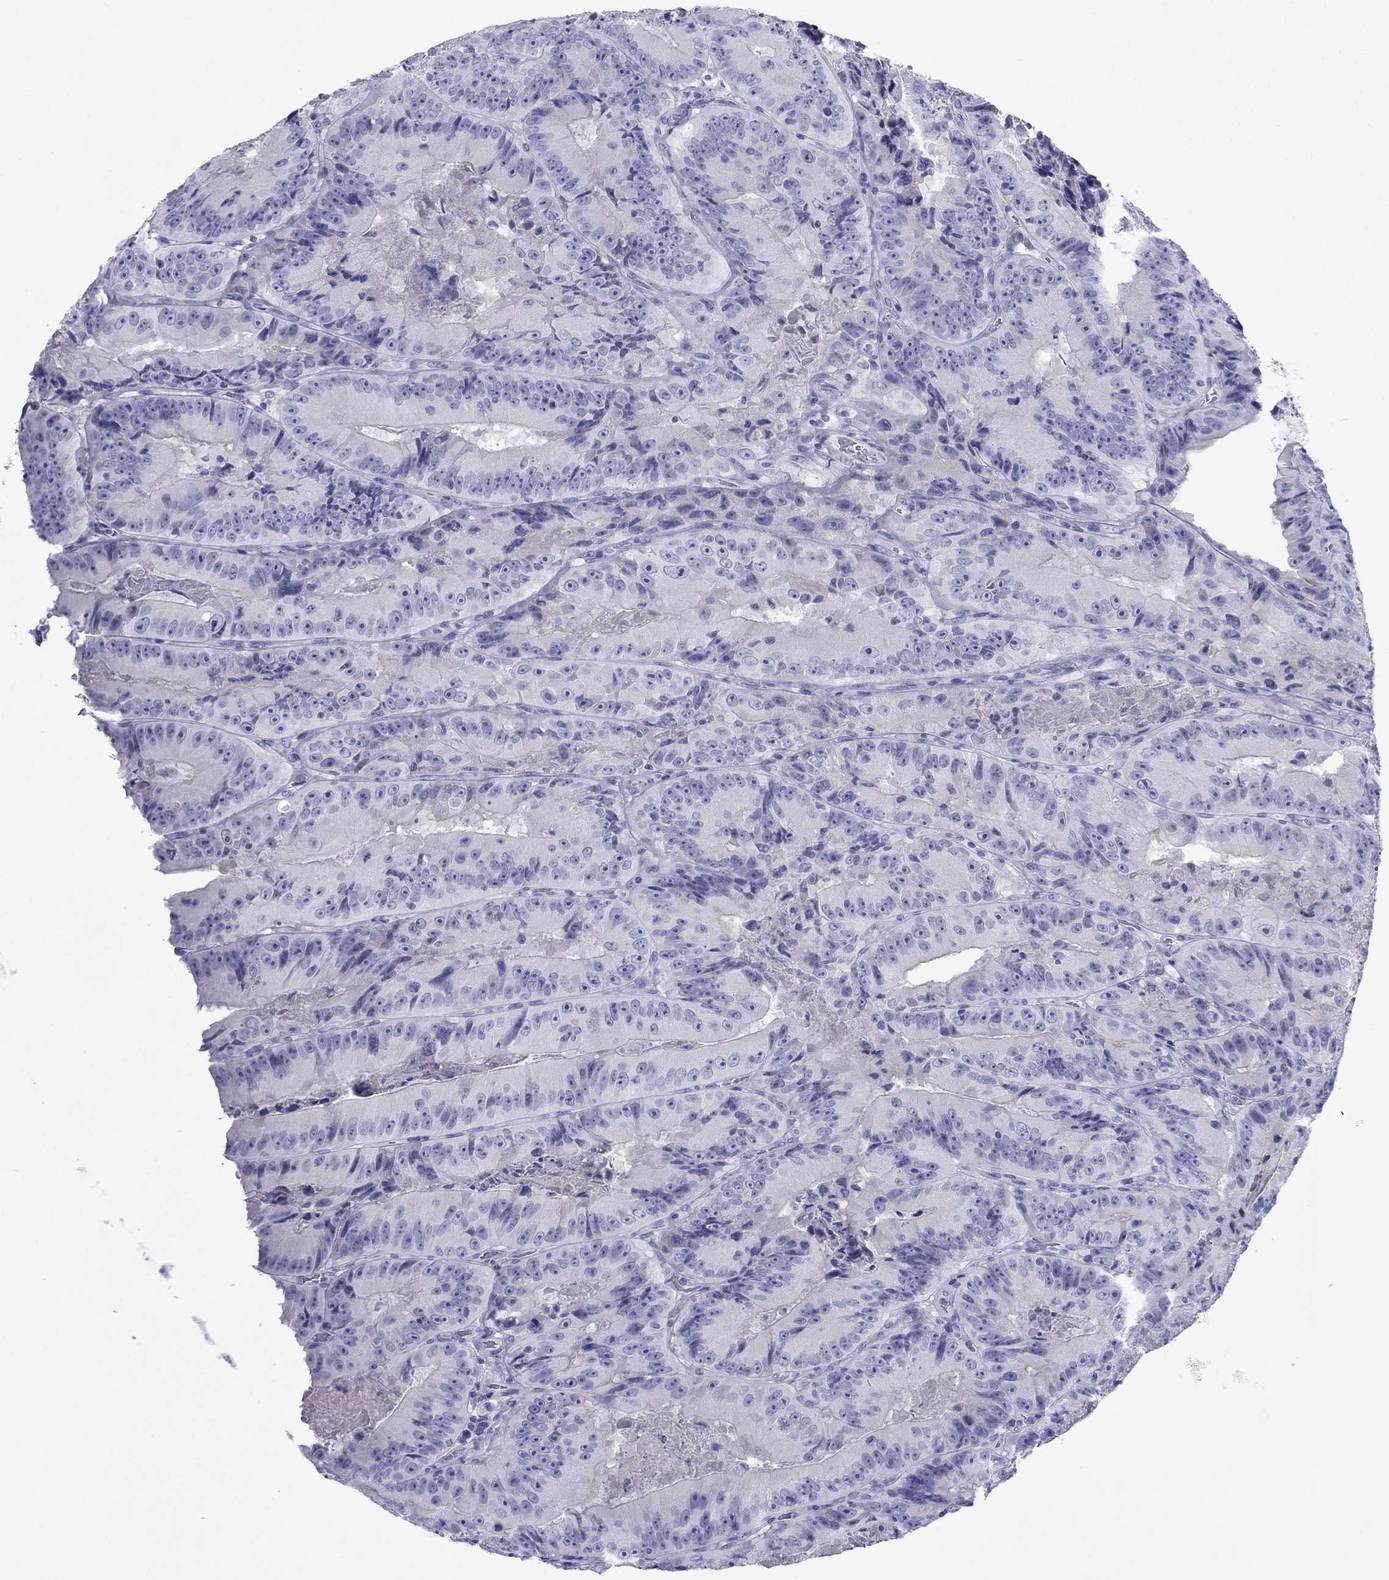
{"staining": {"intensity": "negative", "quantity": "none", "location": "none"}, "tissue": "colorectal cancer", "cell_type": "Tumor cells", "image_type": "cancer", "snomed": [{"axis": "morphology", "description": "Adenocarcinoma, NOS"}, {"axis": "topography", "description": "Colon"}], "caption": "A micrograph of human colorectal cancer (adenocarcinoma) is negative for staining in tumor cells.", "gene": "PCDHA6", "patient": {"sex": "female", "age": 86}}